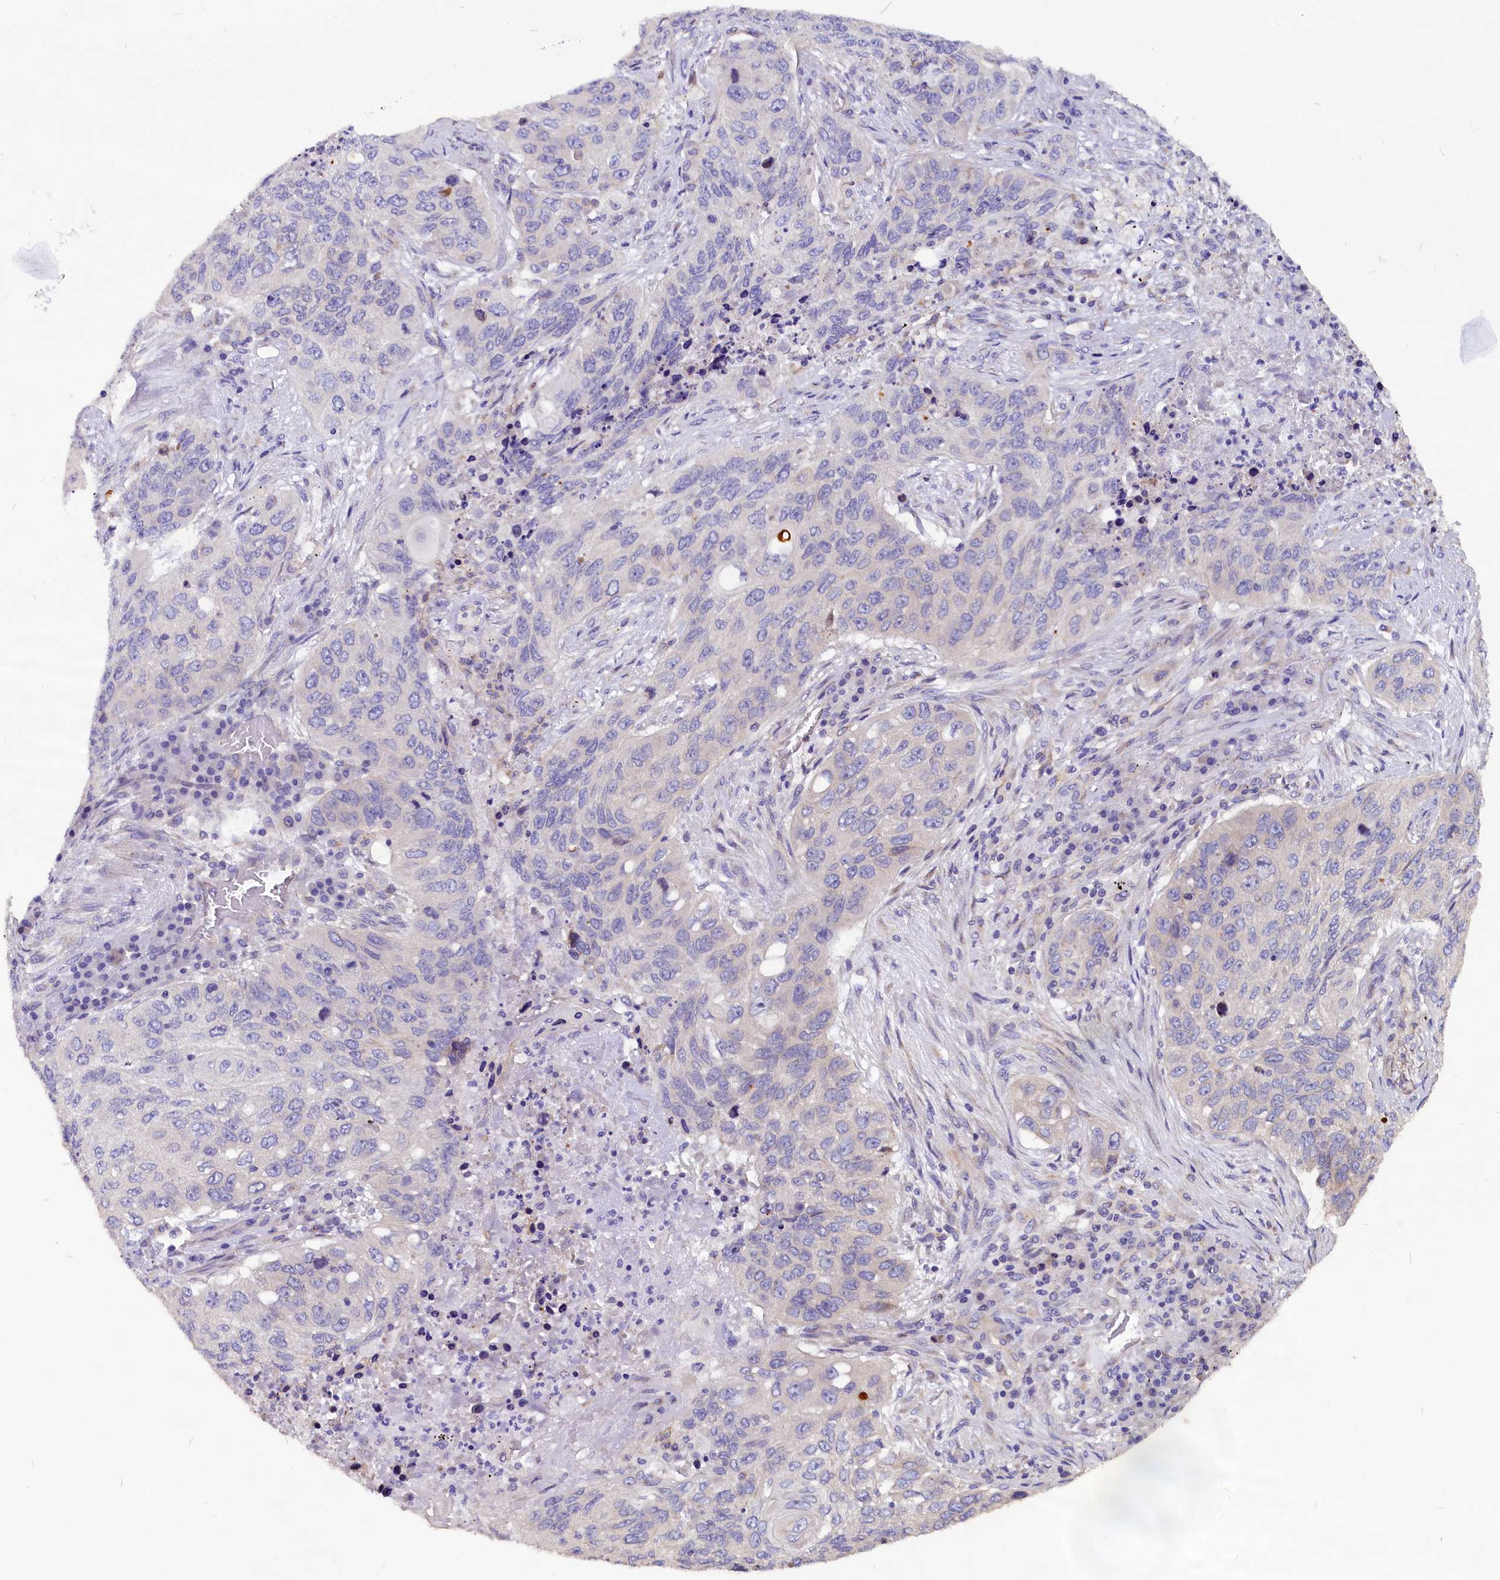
{"staining": {"intensity": "negative", "quantity": "none", "location": "none"}, "tissue": "lung cancer", "cell_type": "Tumor cells", "image_type": "cancer", "snomed": [{"axis": "morphology", "description": "Squamous cell carcinoma, NOS"}, {"axis": "topography", "description": "Lung"}], "caption": "IHC histopathology image of neoplastic tissue: lung cancer stained with DAB (3,3'-diaminobenzidine) displays no significant protein expression in tumor cells.", "gene": "CEP170", "patient": {"sex": "female", "age": 63}}